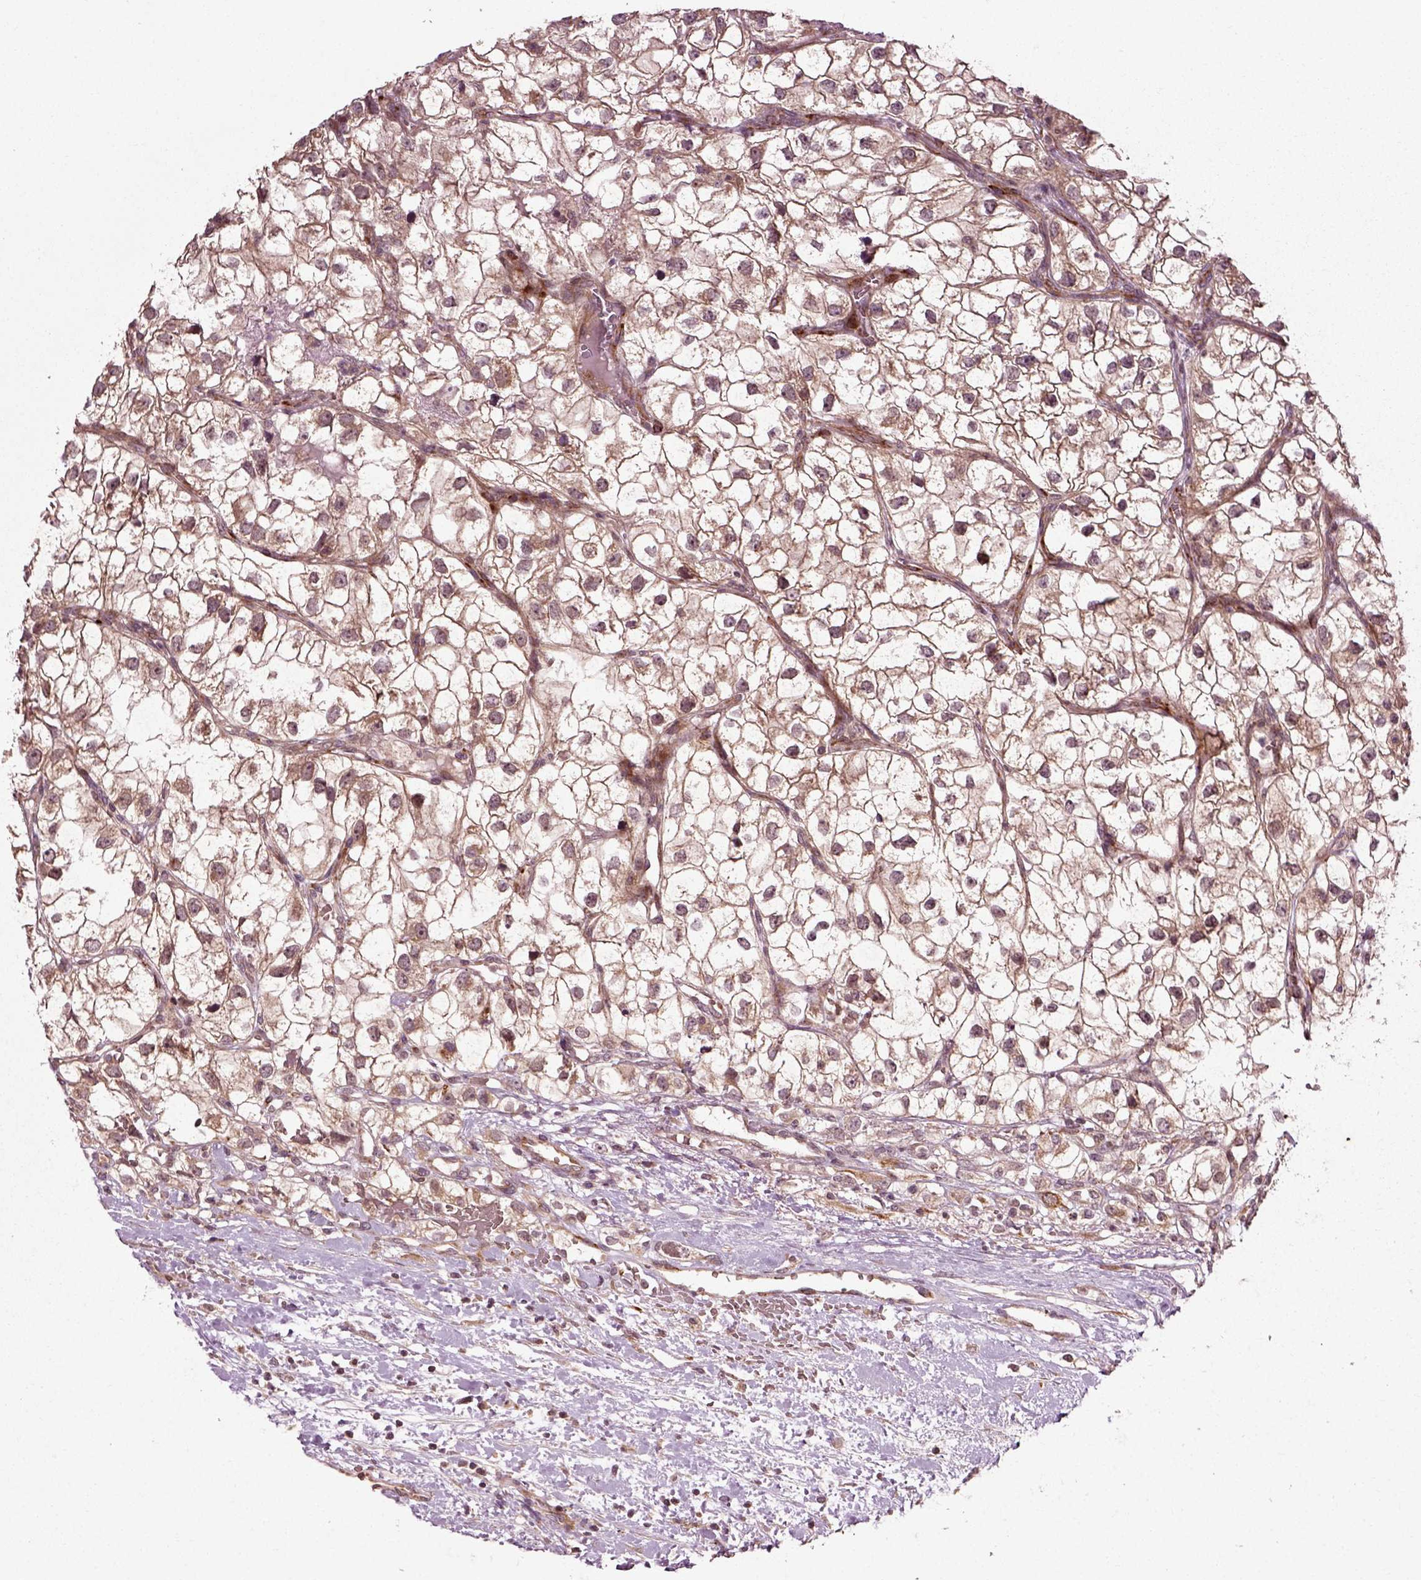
{"staining": {"intensity": "moderate", "quantity": ">75%", "location": "cytoplasmic/membranous"}, "tissue": "renal cancer", "cell_type": "Tumor cells", "image_type": "cancer", "snomed": [{"axis": "morphology", "description": "Adenocarcinoma, NOS"}, {"axis": "topography", "description": "Kidney"}], "caption": "Renal adenocarcinoma stained with a protein marker shows moderate staining in tumor cells.", "gene": "PLCD3", "patient": {"sex": "male", "age": 59}}